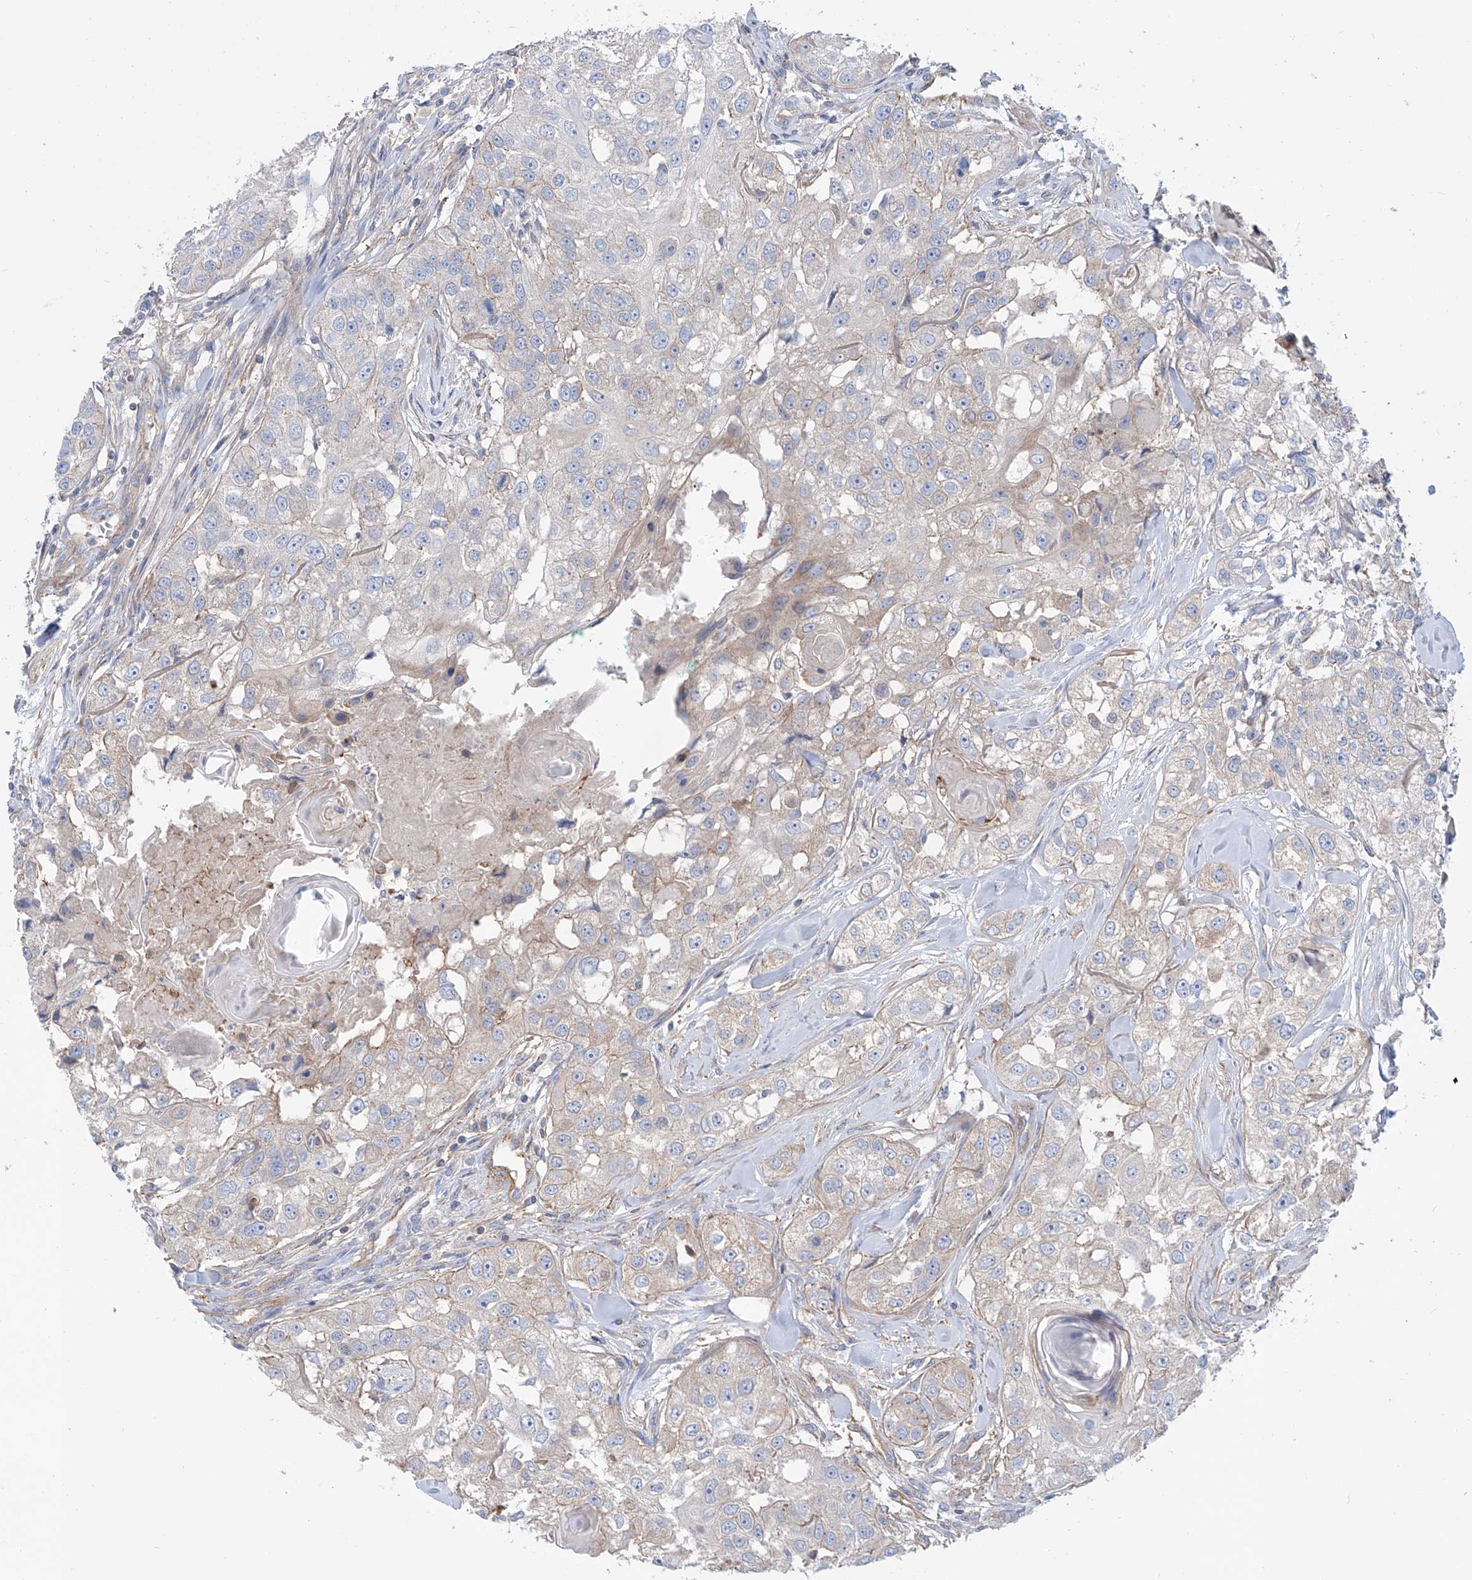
{"staining": {"intensity": "negative", "quantity": "none", "location": "none"}, "tissue": "head and neck cancer", "cell_type": "Tumor cells", "image_type": "cancer", "snomed": [{"axis": "morphology", "description": "Normal tissue, NOS"}, {"axis": "morphology", "description": "Squamous cell carcinoma, NOS"}, {"axis": "topography", "description": "Skeletal muscle"}, {"axis": "topography", "description": "Head-Neck"}], "caption": "Immunohistochemical staining of head and neck cancer shows no significant expression in tumor cells.", "gene": "TMEM209", "patient": {"sex": "male", "age": 51}}